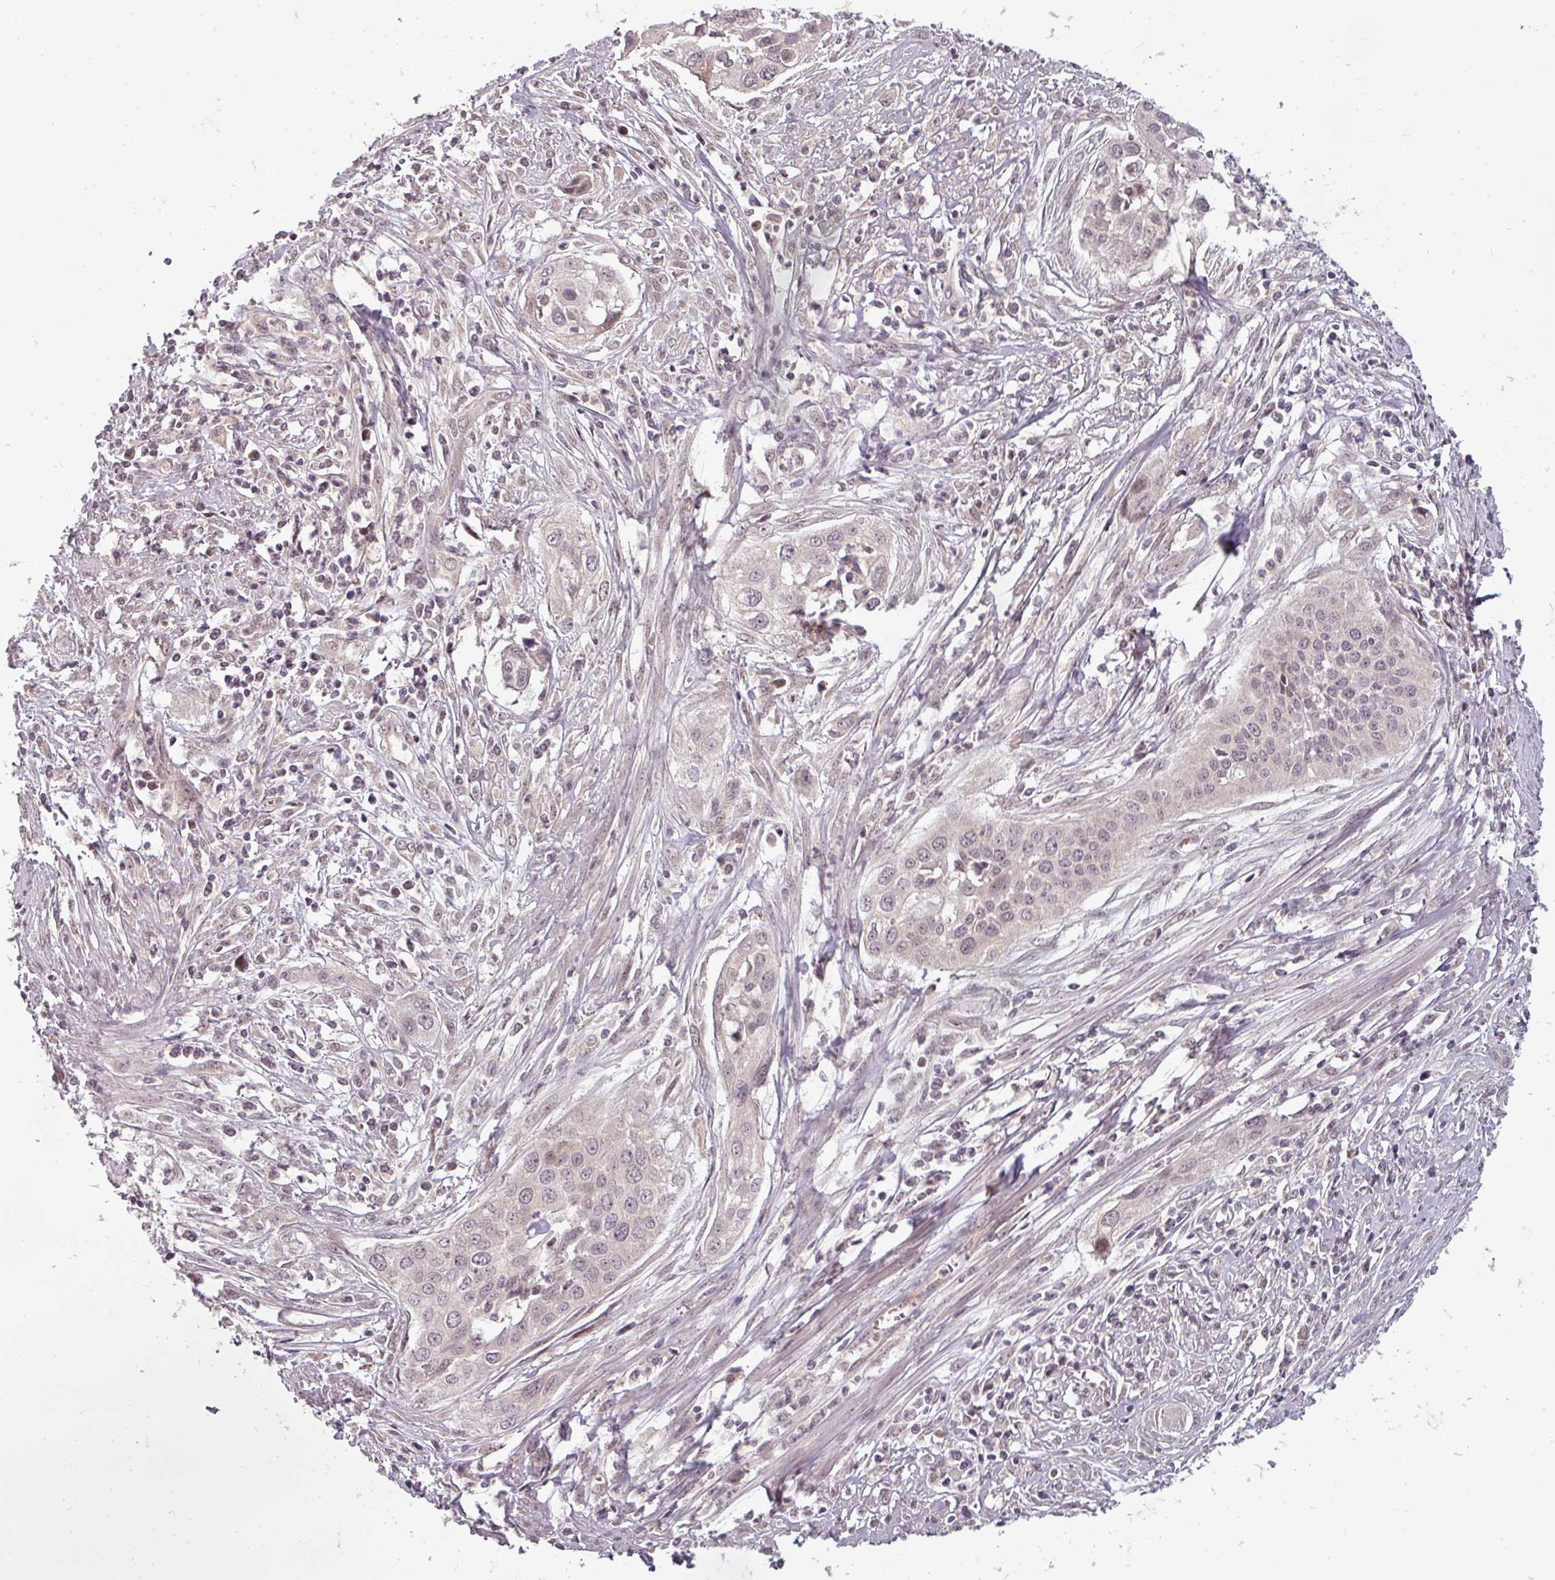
{"staining": {"intensity": "weak", "quantity": "<25%", "location": "nuclear"}, "tissue": "cervical cancer", "cell_type": "Tumor cells", "image_type": "cancer", "snomed": [{"axis": "morphology", "description": "Squamous cell carcinoma, NOS"}, {"axis": "topography", "description": "Cervix"}], "caption": "IHC photomicrograph of neoplastic tissue: cervical squamous cell carcinoma stained with DAB demonstrates no significant protein positivity in tumor cells. The staining was performed using DAB to visualize the protein expression in brown, while the nuclei were stained in blue with hematoxylin (Magnification: 20x).", "gene": "CLIC1", "patient": {"sex": "female", "age": 34}}